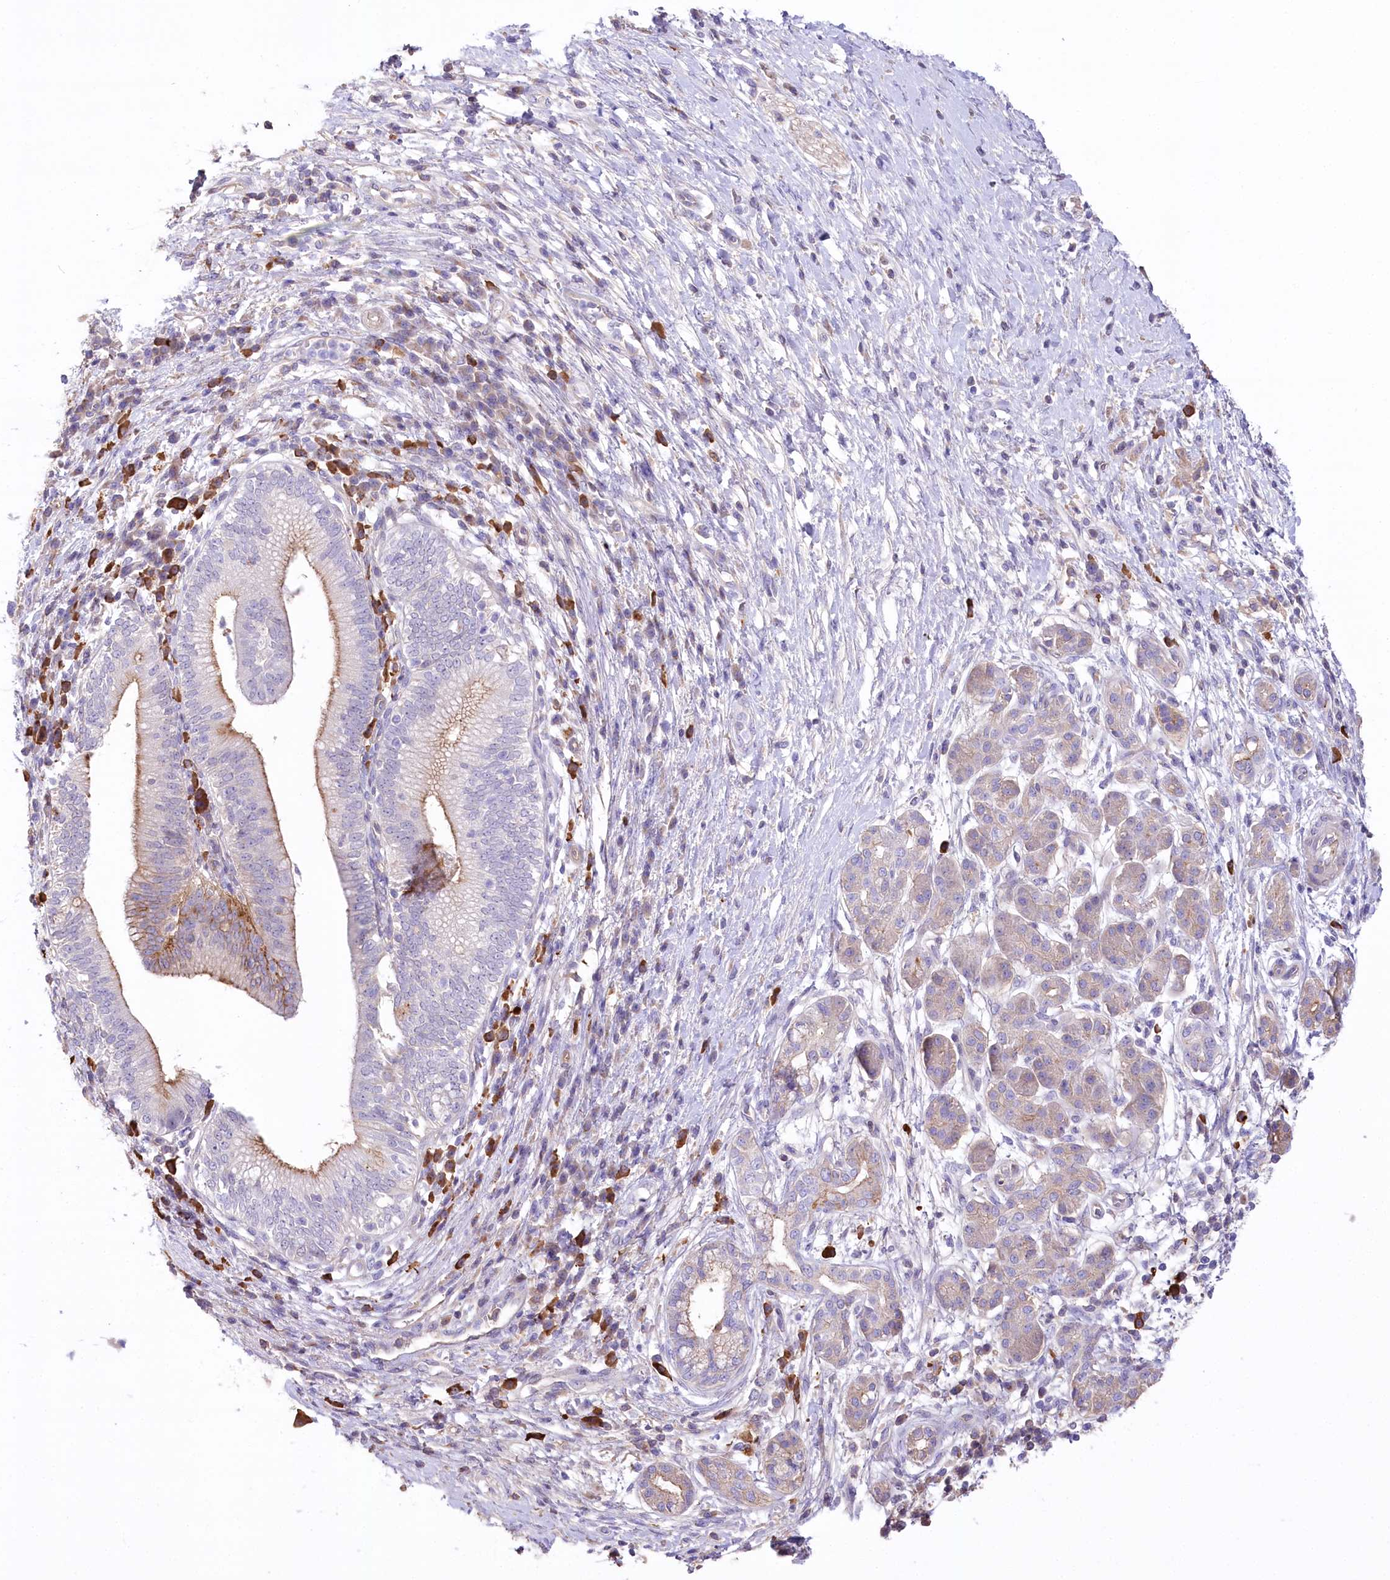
{"staining": {"intensity": "moderate", "quantity": "<25%", "location": "cytoplasmic/membranous"}, "tissue": "pancreatic cancer", "cell_type": "Tumor cells", "image_type": "cancer", "snomed": [{"axis": "morphology", "description": "Adenocarcinoma, NOS"}, {"axis": "topography", "description": "Pancreas"}], "caption": "This is an image of immunohistochemistry staining of pancreatic adenocarcinoma, which shows moderate expression in the cytoplasmic/membranous of tumor cells.", "gene": "CEP164", "patient": {"sex": "male", "age": 68}}